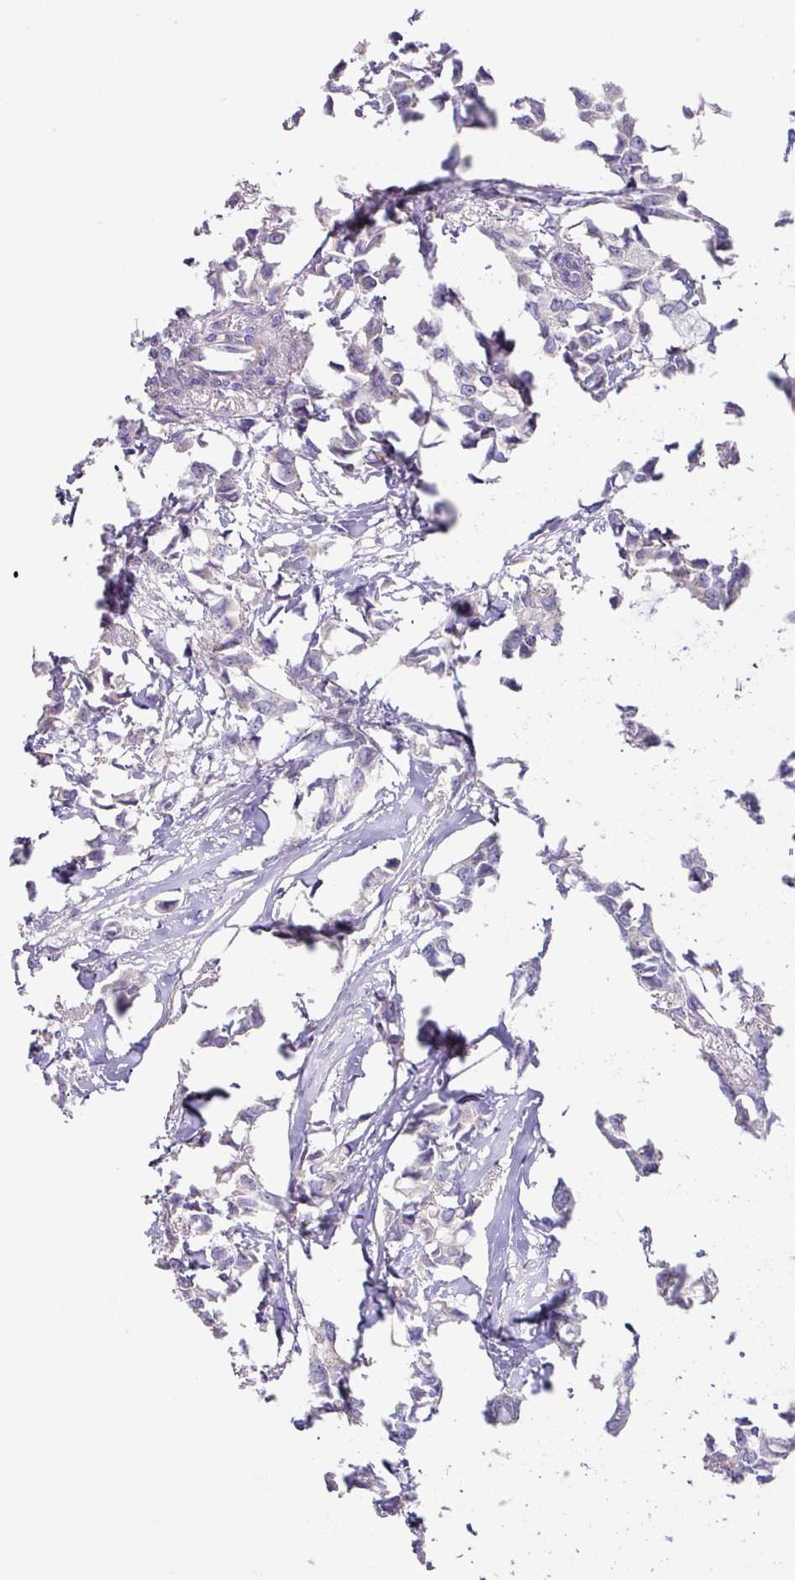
{"staining": {"intensity": "negative", "quantity": "none", "location": "none"}, "tissue": "breast cancer", "cell_type": "Tumor cells", "image_type": "cancer", "snomed": [{"axis": "morphology", "description": "Duct carcinoma"}, {"axis": "topography", "description": "Breast"}], "caption": "This image is of breast intraductal carcinoma stained with immunohistochemistry (IHC) to label a protein in brown with the nuclei are counter-stained blue. There is no staining in tumor cells.", "gene": "TARM1", "patient": {"sex": "female", "age": 73}}